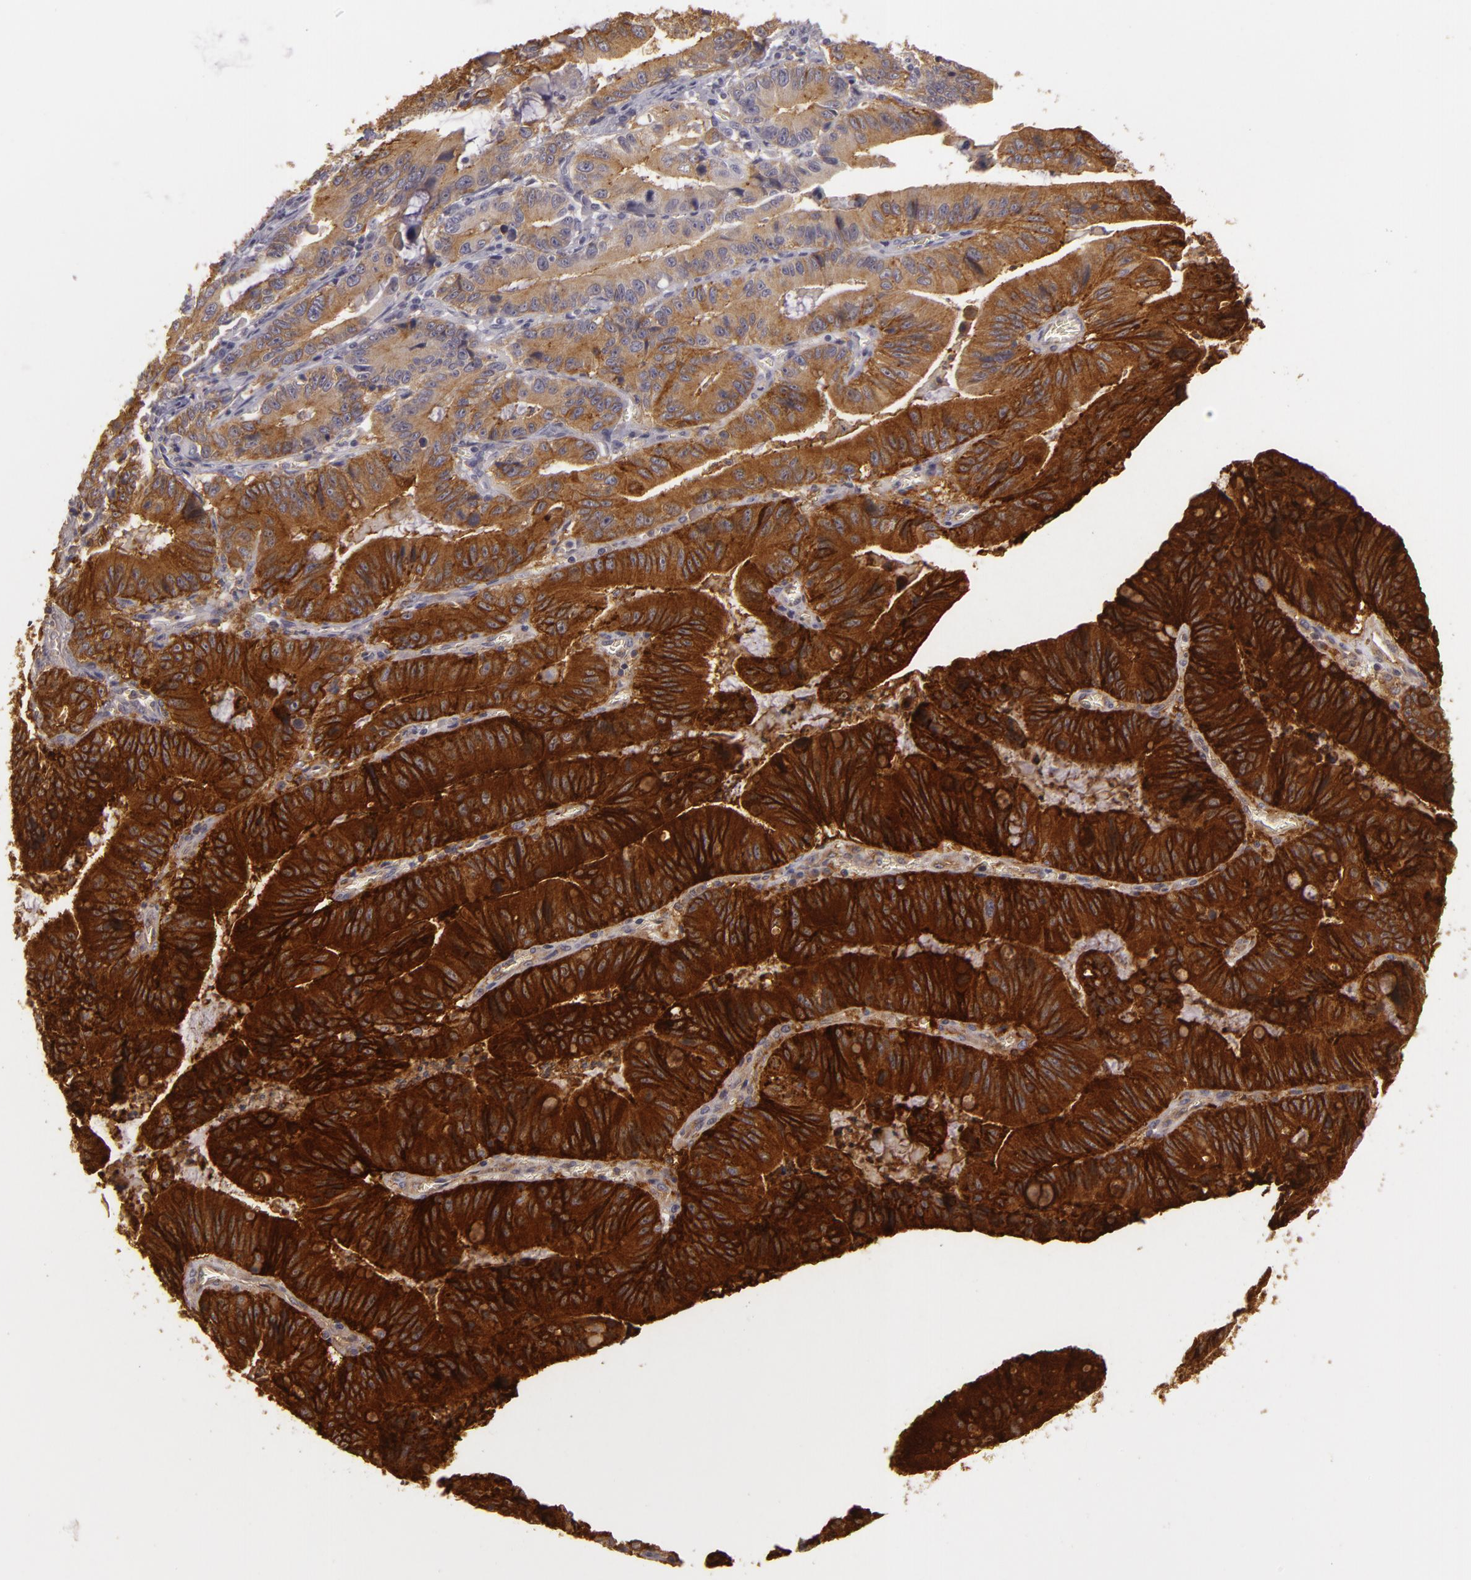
{"staining": {"intensity": "strong", "quantity": ">75%", "location": "cytoplasmic/membranous"}, "tissue": "stomach cancer", "cell_type": "Tumor cells", "image_type": "cancer", "snomed": [{"axis": "morphology", "description": "Adenocarcinoma, NOS"}, {"axis": "topography", "description": "Stomach, upper"}], "caption": "Adenocarcinoma (stomach) stained for a protein (brown) displays strong cytoplasmic/membranous positive positivity in about >75% of tumor cells.", "gene": "HRAS", "patient": {"sex": "male", "age": 63}}